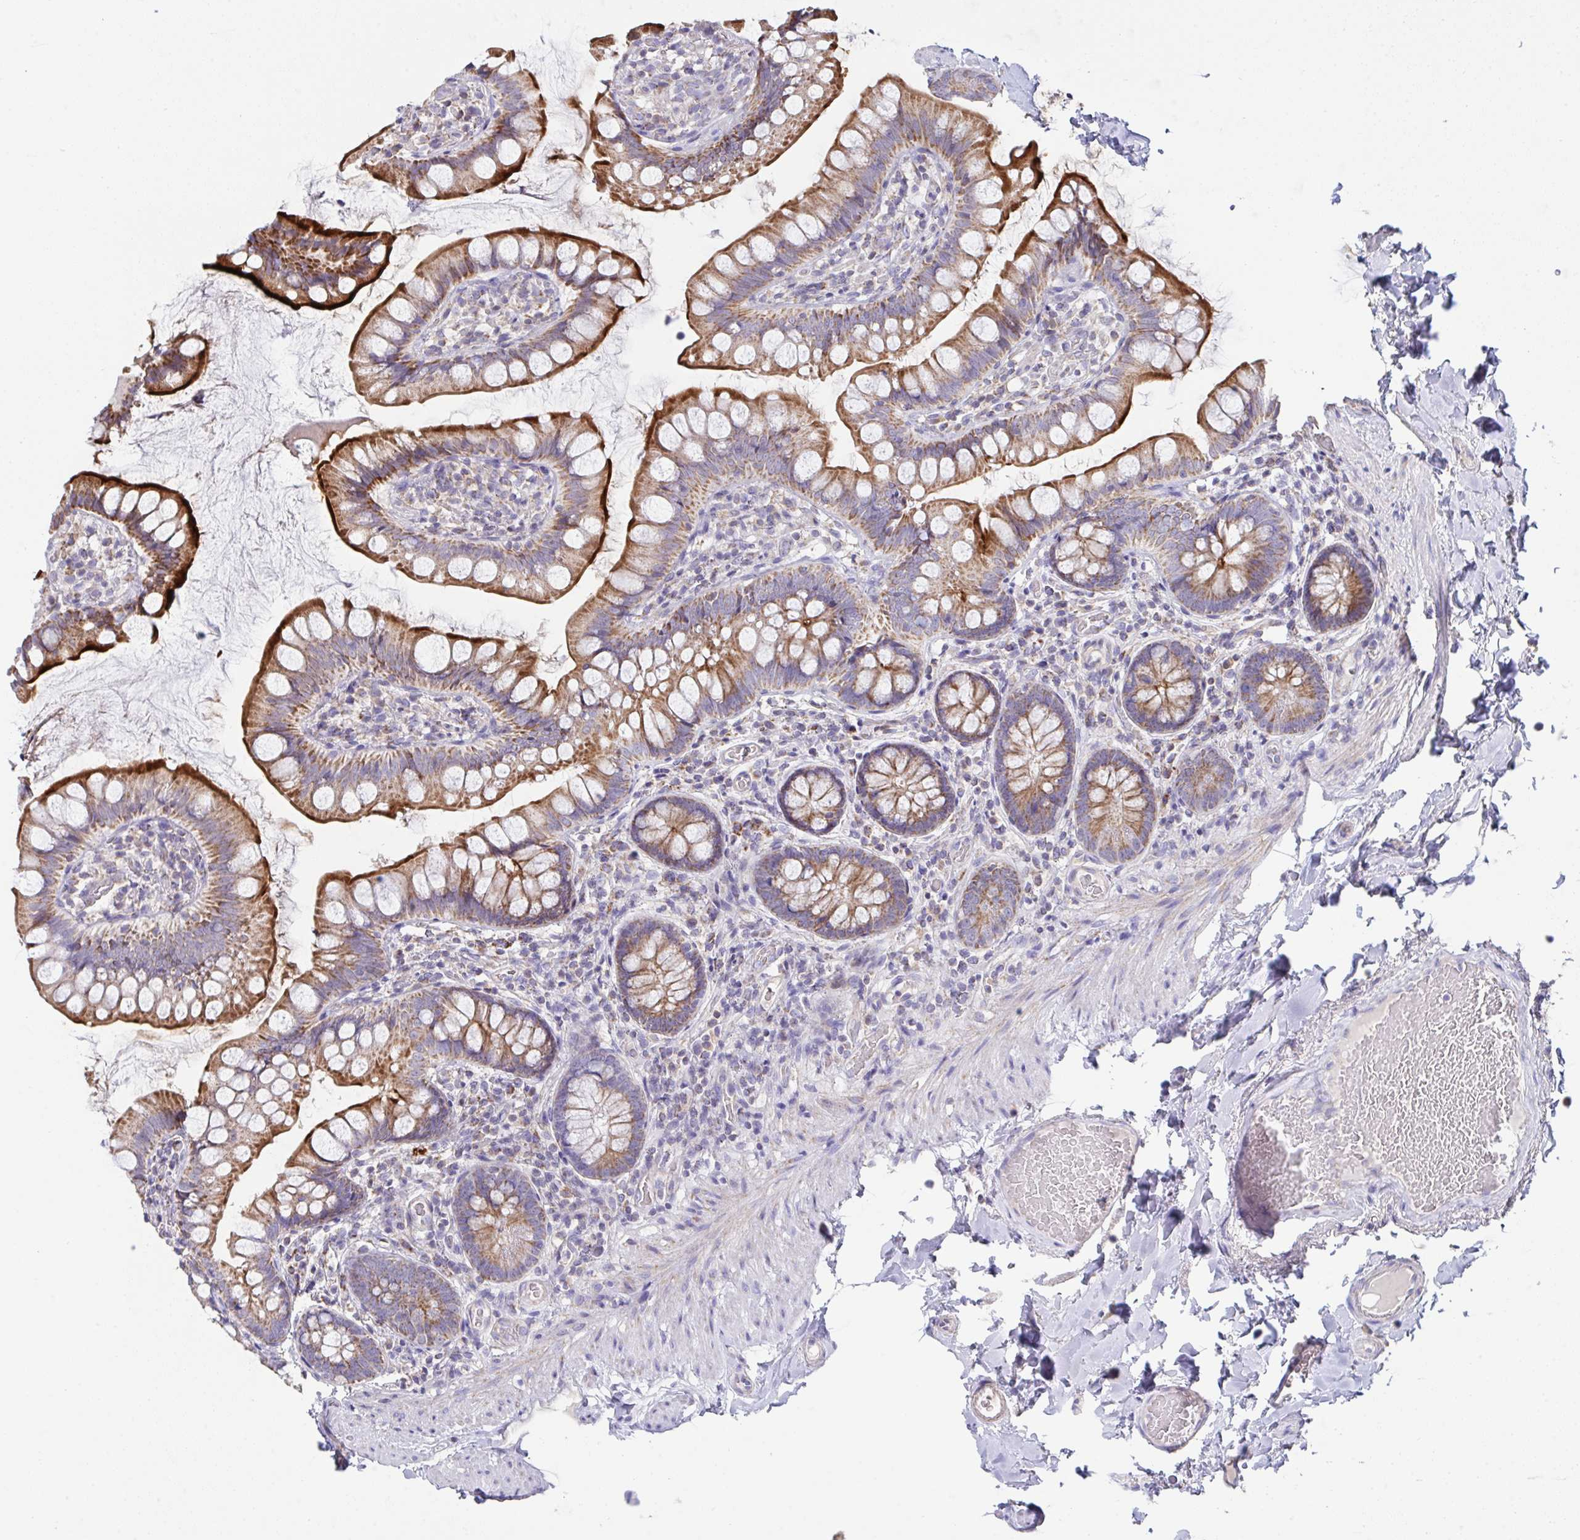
{"staining": {"intensity": "strong", "quantity": ">75%", "location": "cytoplasmic/membranous"}, "tissue": "small intestine", "cell_type": "Glandular cells", "image_type": "normal", "snomed": [{"axis": "morphology", "description": "Normal tissue, NOS"}, {"axis": "topography", "description": "Small intestine"}], "caption": "The histopathology image displays a brown stain indicating the presence of a protein in the cytoplasmic/membranous of glandular cells in small intestine. Nuclei are stained in blue.", "gene": "DOK7", "patient": {"sex": "male", "age": 70}}